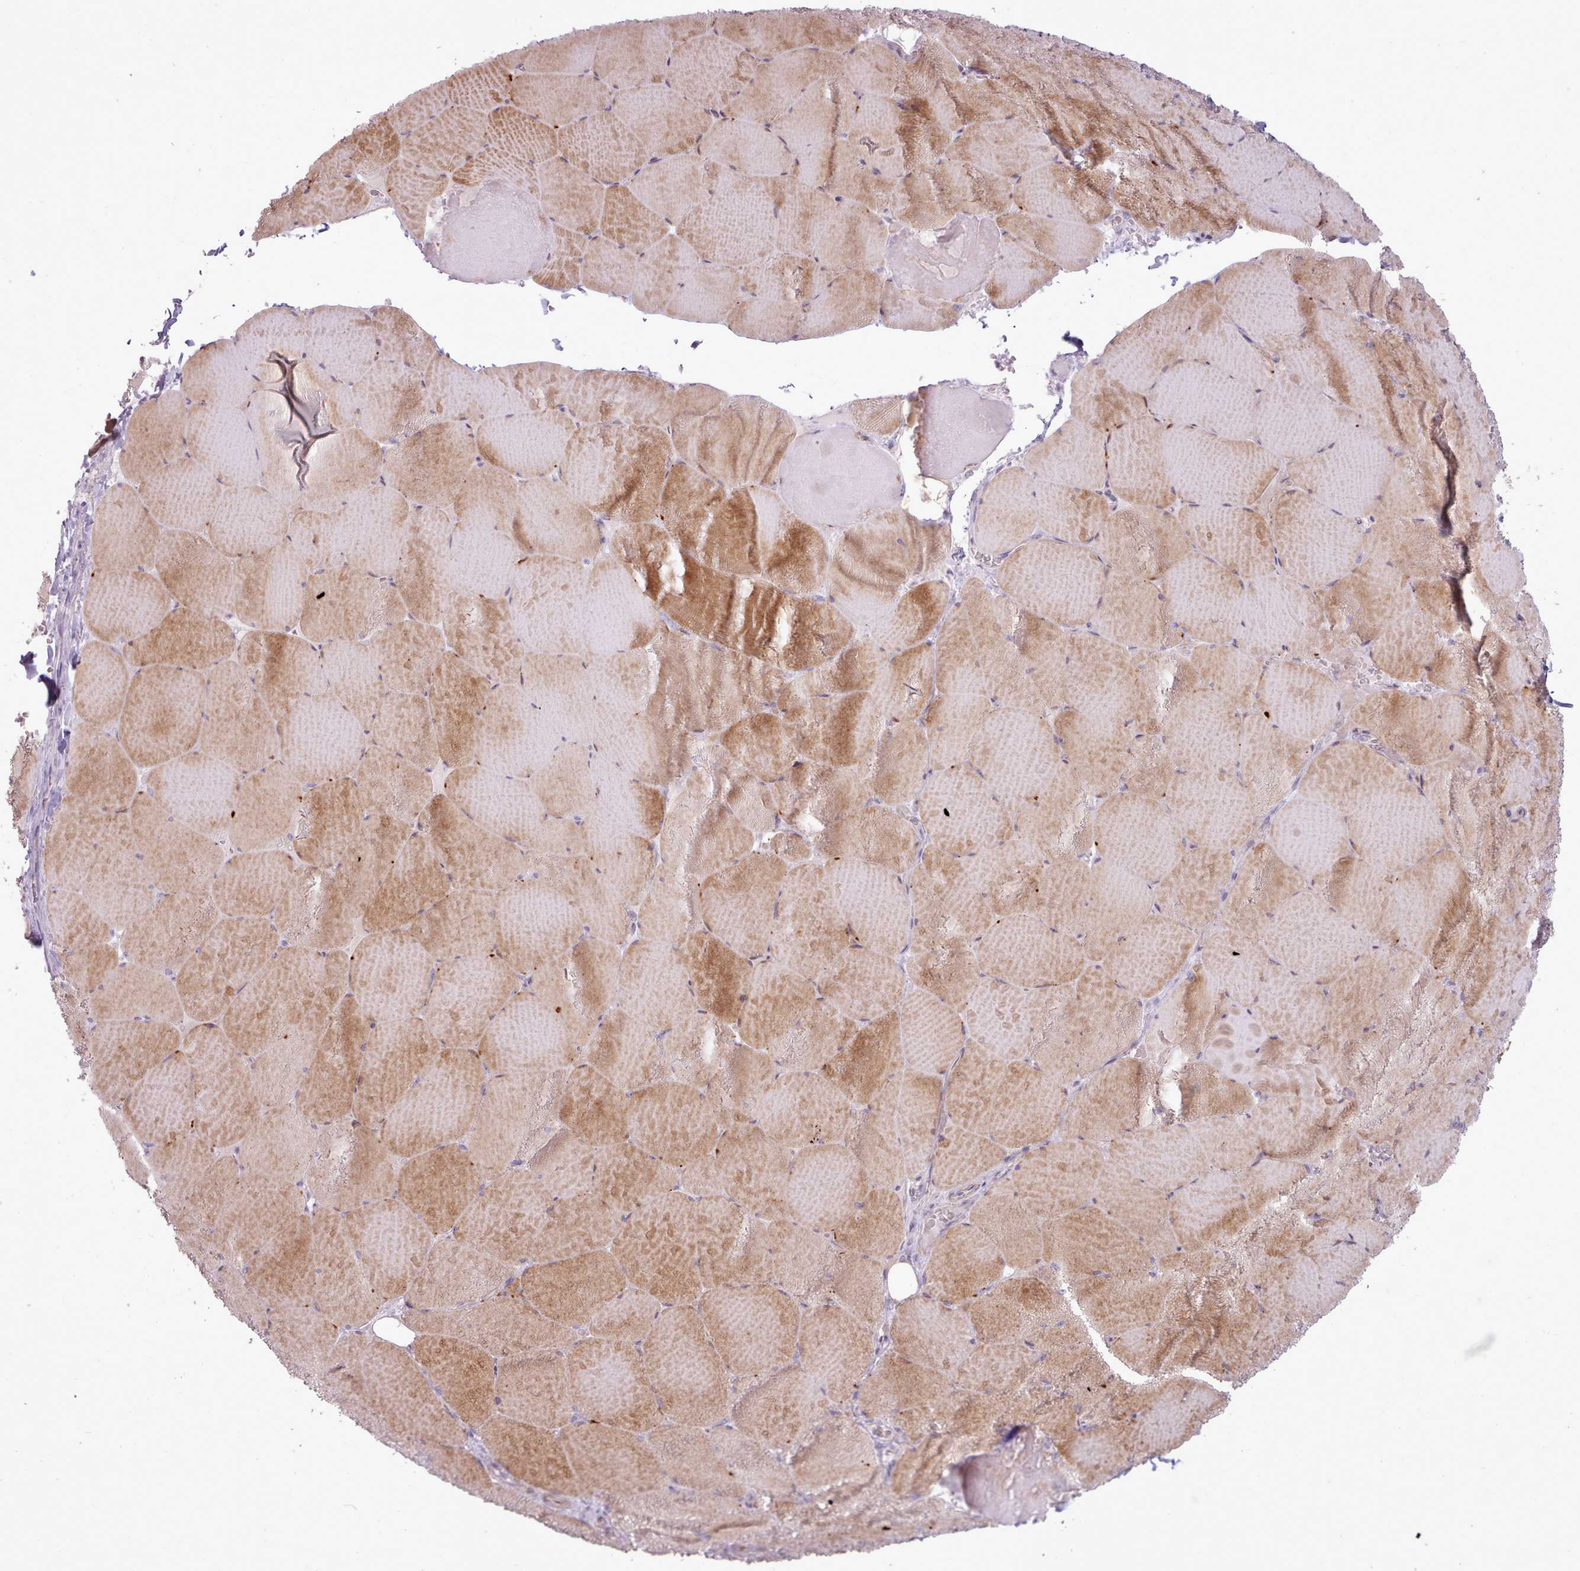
{"staining": {"intensity": "strong", "quantity": "25%-75%", "location": "cytoplasmic/membranous"}, "tissue": "skeletal muscle", "cell_type": "Myocytes", "image_type": "normal", "snomed": [{"axis": "morphology", "description": "Normal tissue, NOS"}, {"axis": "topography", "description": "Skeletal muscle"}, {"axis": "topography", "description": "Head-Neck"}], "caption": "Strong cytoplasmic/membranous protein expression is identified in approximately 25%-75% of myocytes in skeletal muscle.", "gene": "PPP3R1", "patient": {"sex": "male", "age": 66}}